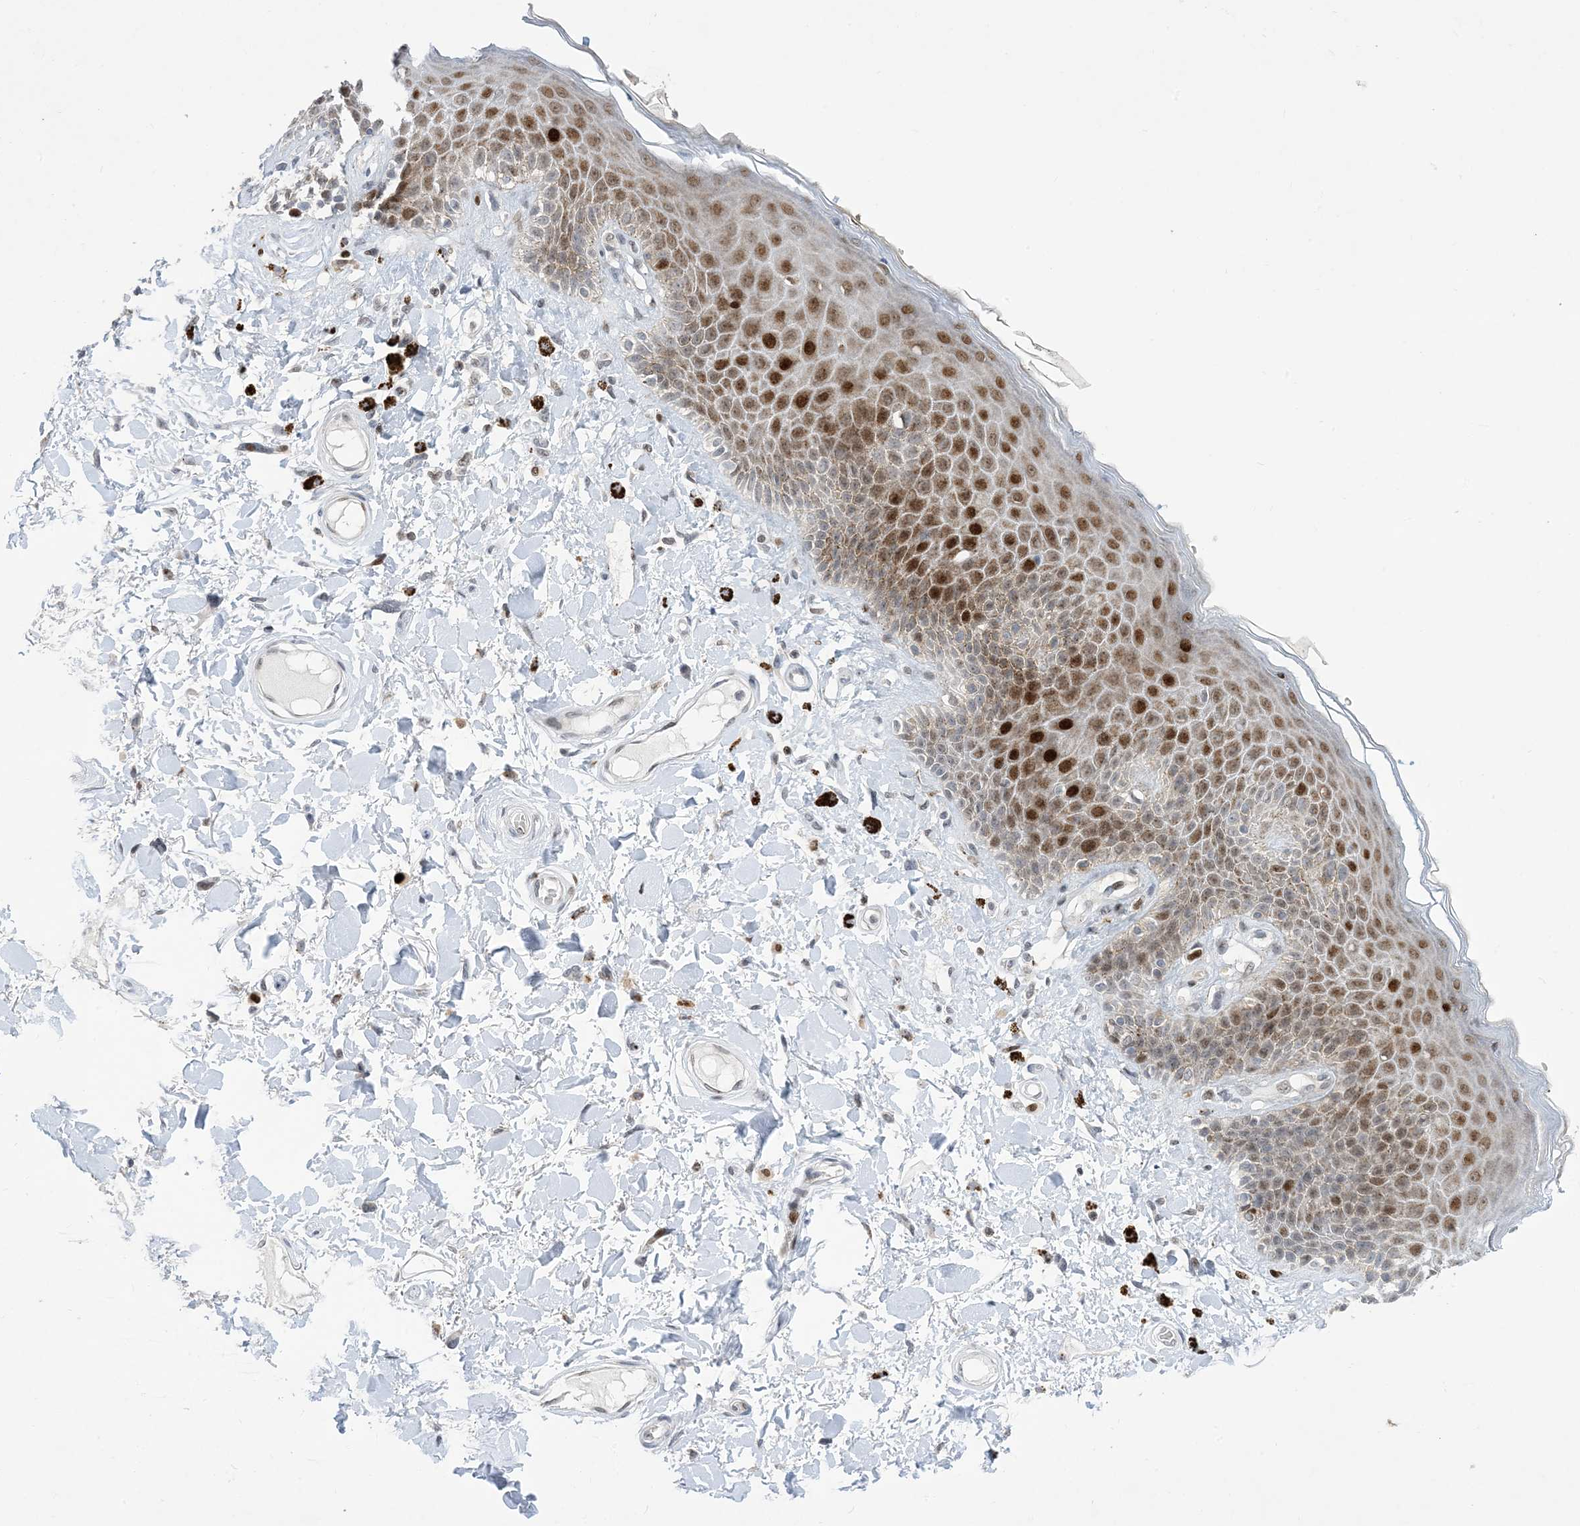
{"staining": {"intensity": "strong", "quantity": ">75%", "location": "nuclear"}, "tissue": "skin", "cell_type": "Epidermal cells", "image_type": "normal", "snomed": [{"axis": "morphology", "description": "Normal tissue, NOS"}, {"axis": "topography", "description": "Anal"}], "caption": "Immunohistochemical staining of benign skin exhibits strong nuclear protein expression in approximately >75% of epidermal cells.", "gene": "SLC25A53", "patient": {"sex": "female", "age": 78}}